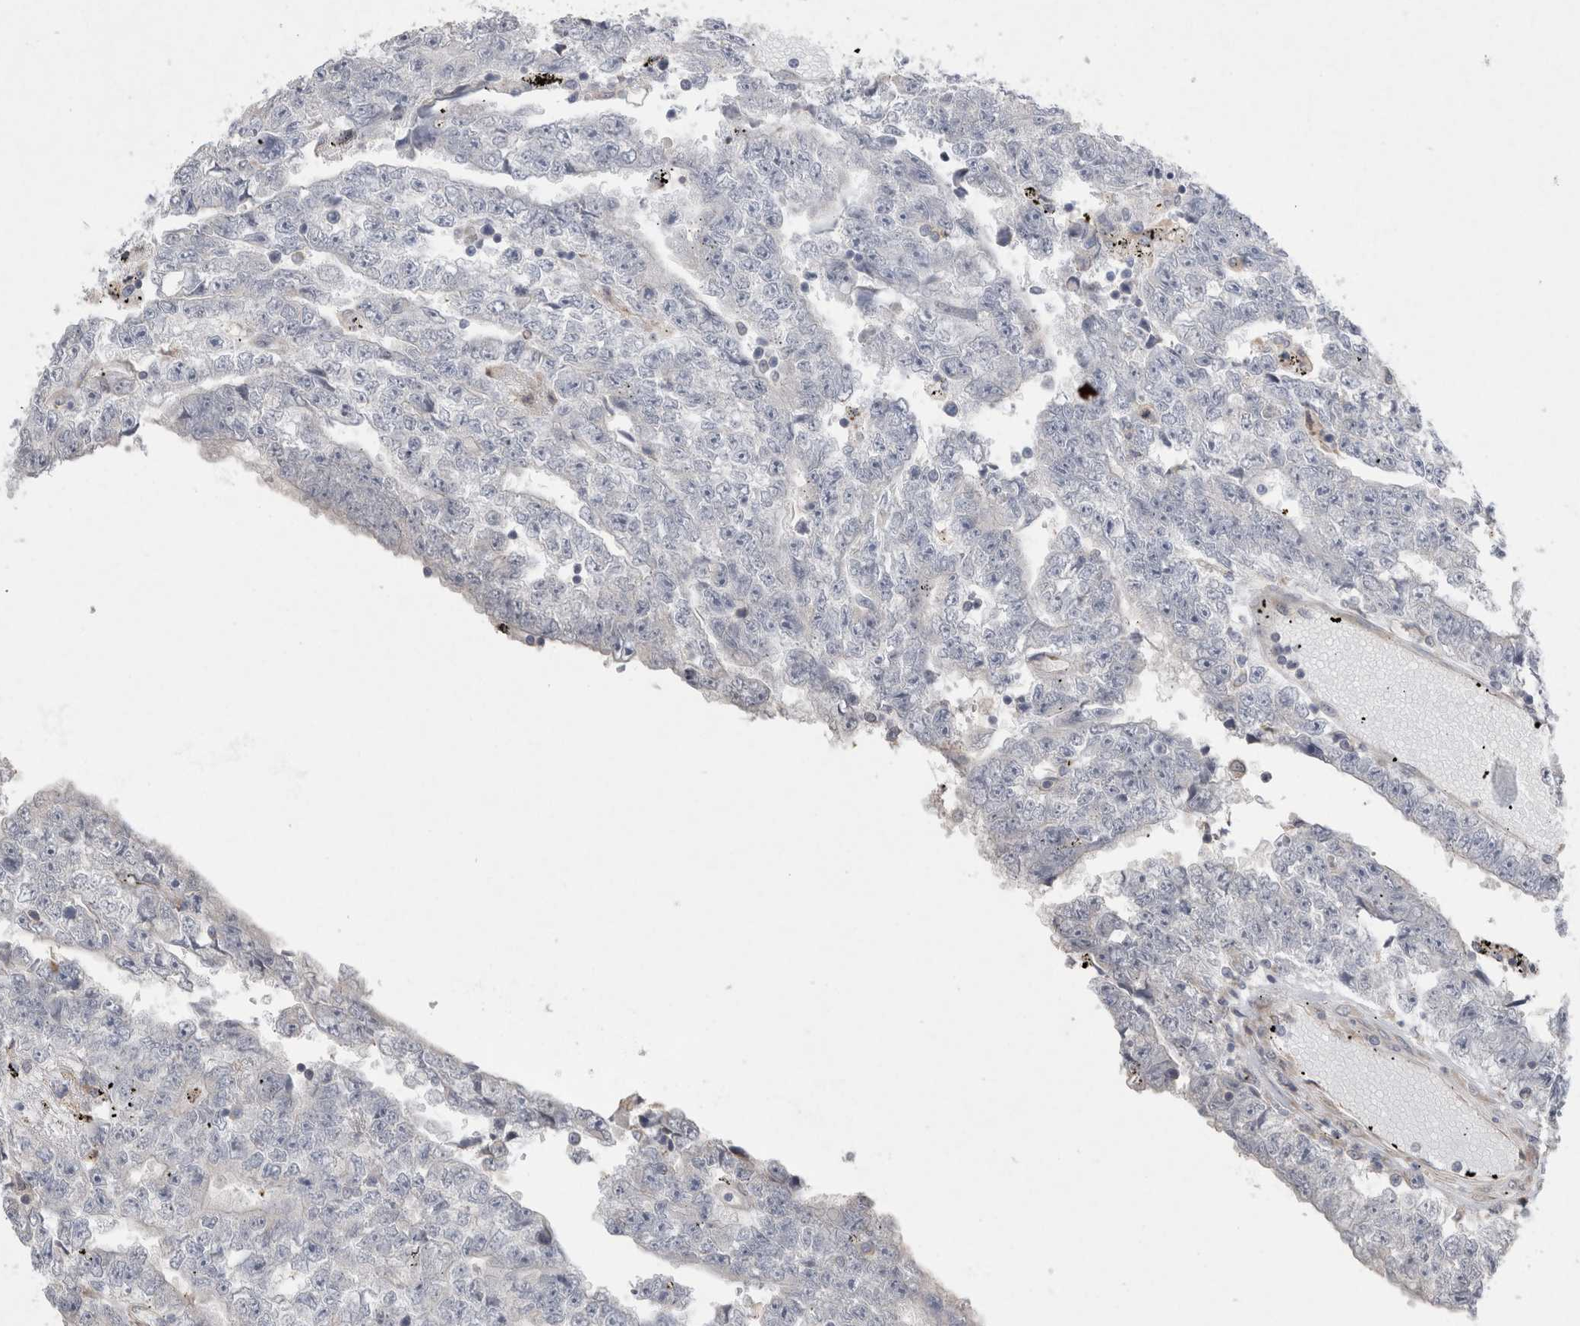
{"staining": {"intensity": "negative", "quantity": "none", "location": "none"}, "tissue": "testis cancer", "cell_type": "Tumor cells", "image_type": "cancer", "snomed": [{"axis": "morphology", "description": "Carcinoma, Embryonal, NOS"}, {"axis": "topography", "description": "Testis"}], "caption": "This is a micrograph of IHC staining of testis cancer (embryonal carcinoma), which shows no positivity in tumor cells.", "gene": "TRMT9B", "patient": {"sex": "male", "age": 25}}